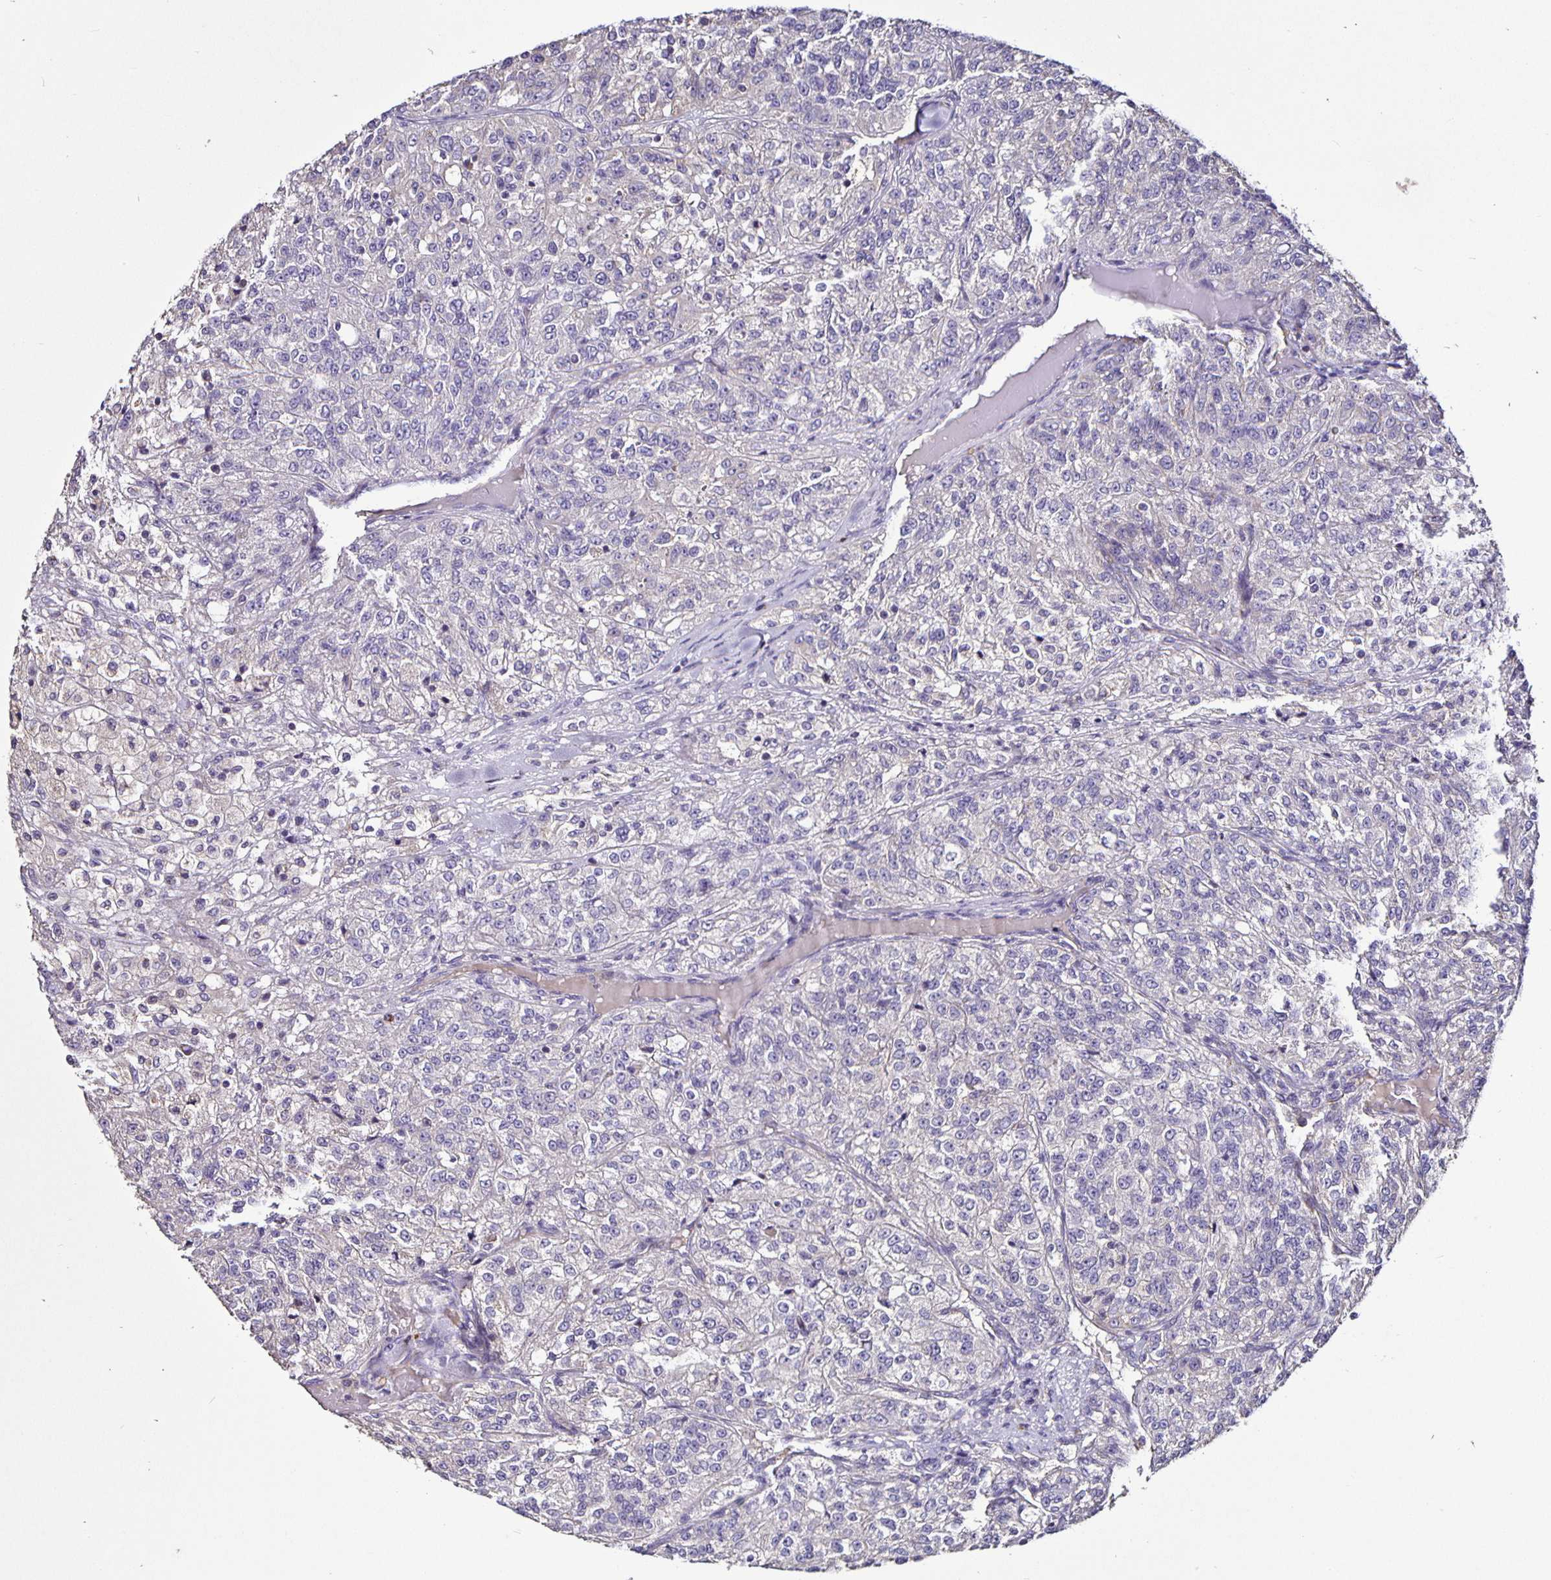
{"staining": {"intensity": "negative", "quantity": "none", "location": "none"}, "tissue": "renal cancer", "cell_type": "Tumor cells", "image_type": "cancer", "snomed": [{"axis": "morphology", "description": "Adenocarcinoma, NOS"}, {"axis": "topography", "description": "Kidney"}], "caption": "Photomicrograph shows no protein expression in tumor cells of adenocarcinoma (renal) tissue.", "gene": "FCER1A", "patient": {"sex": "female", "age": 63}}